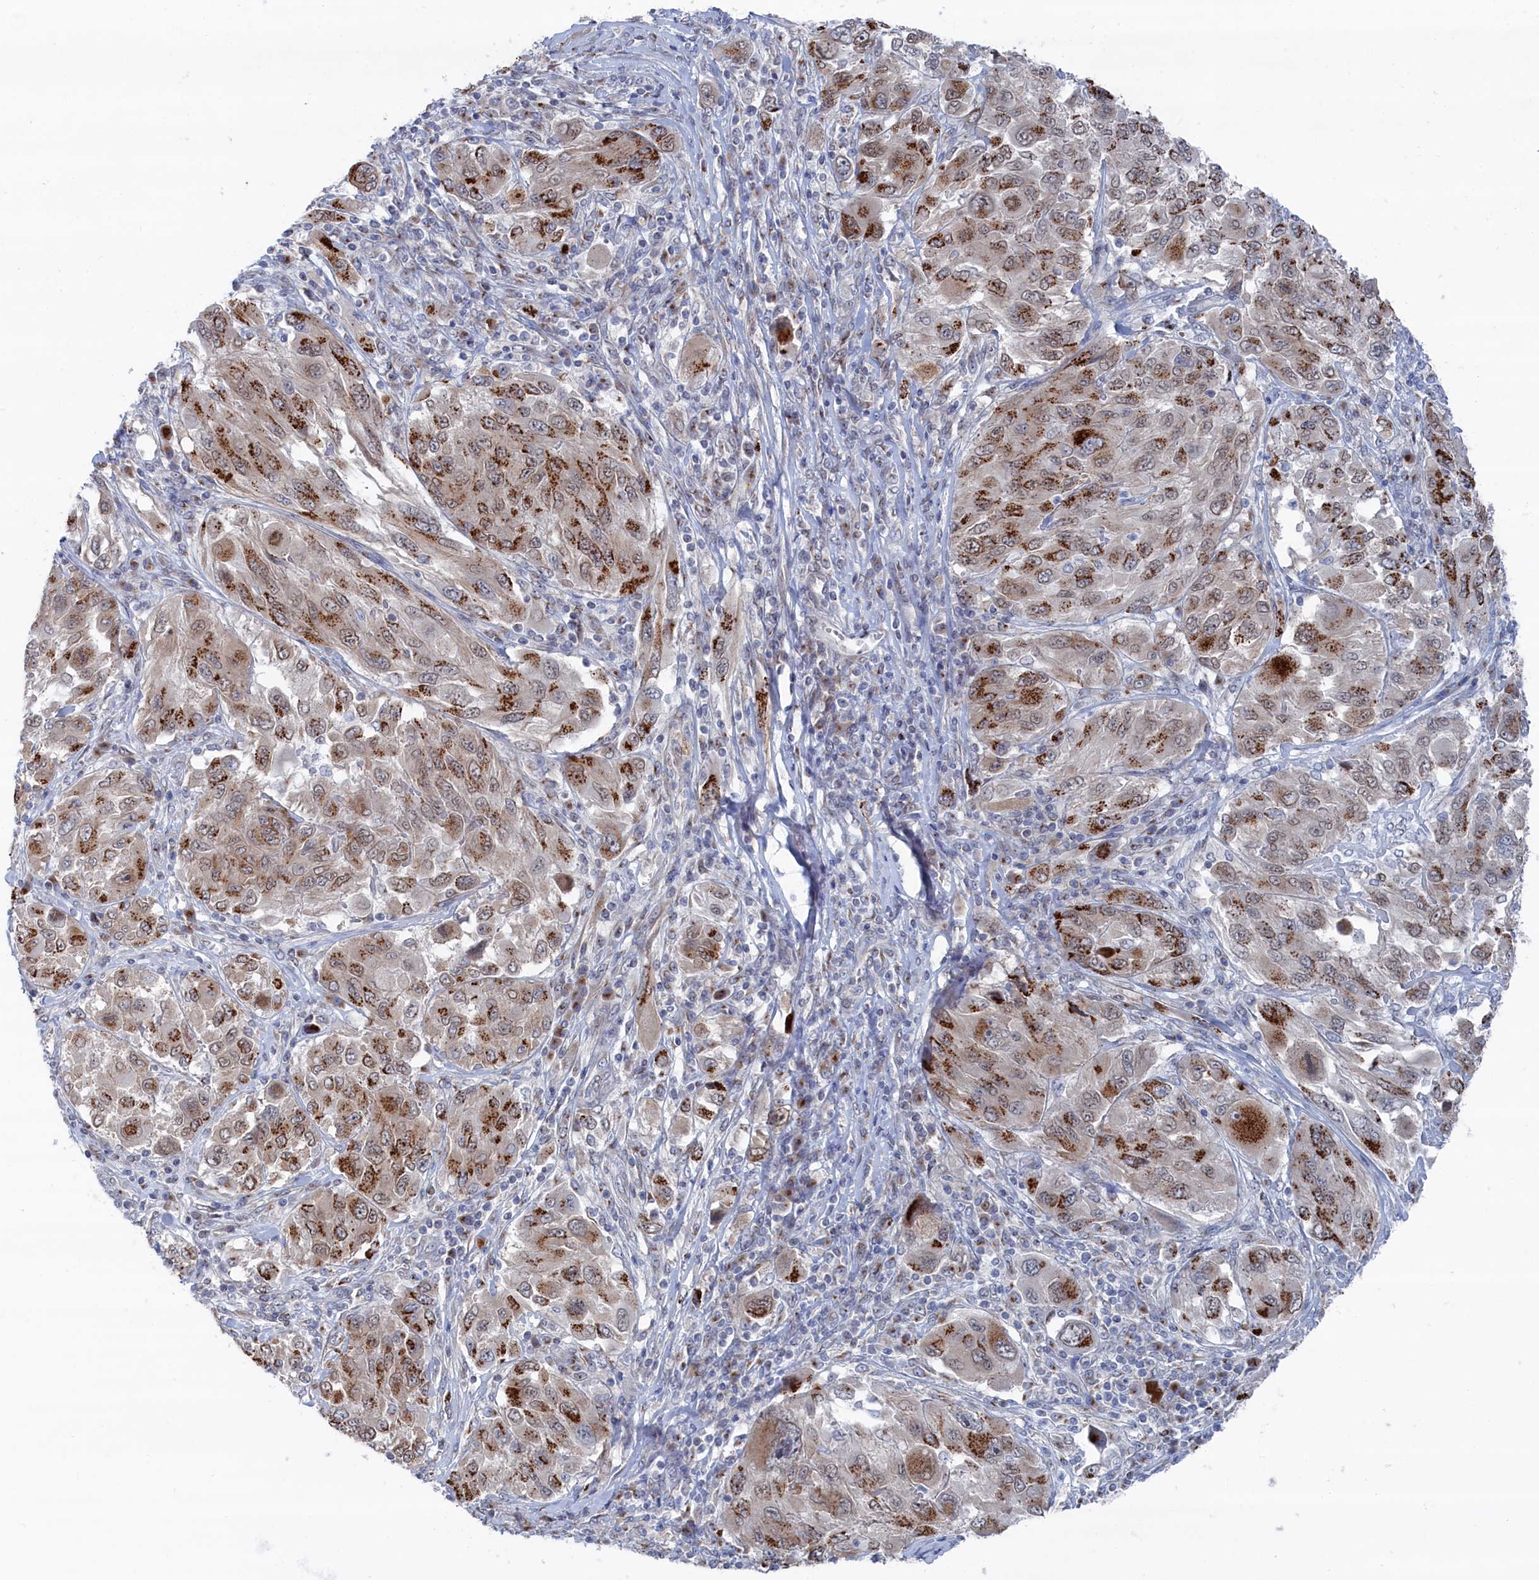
{"staining": {"intensity": "moderate", "quantity": ">75%", "location": "cytoplasmic/membranous"}, "tissue": "melanoma", "cell_type": "Tumor cells", "image_type": "cancer", "snomed": [{"axis": "morphology", "description": "Malignant melanoma, NOS"}, {"axis": "topography", "description": "Skin"}], "caption": "IHC micrograph of malignant melanoma stained for a protein (brown), which exhibits medium levels of moderate cytoplasmic/membranous expression in approximately >75% of tumor cells.", "gene": "IRX1", "patient": {"sex": "female", "age": 91}}